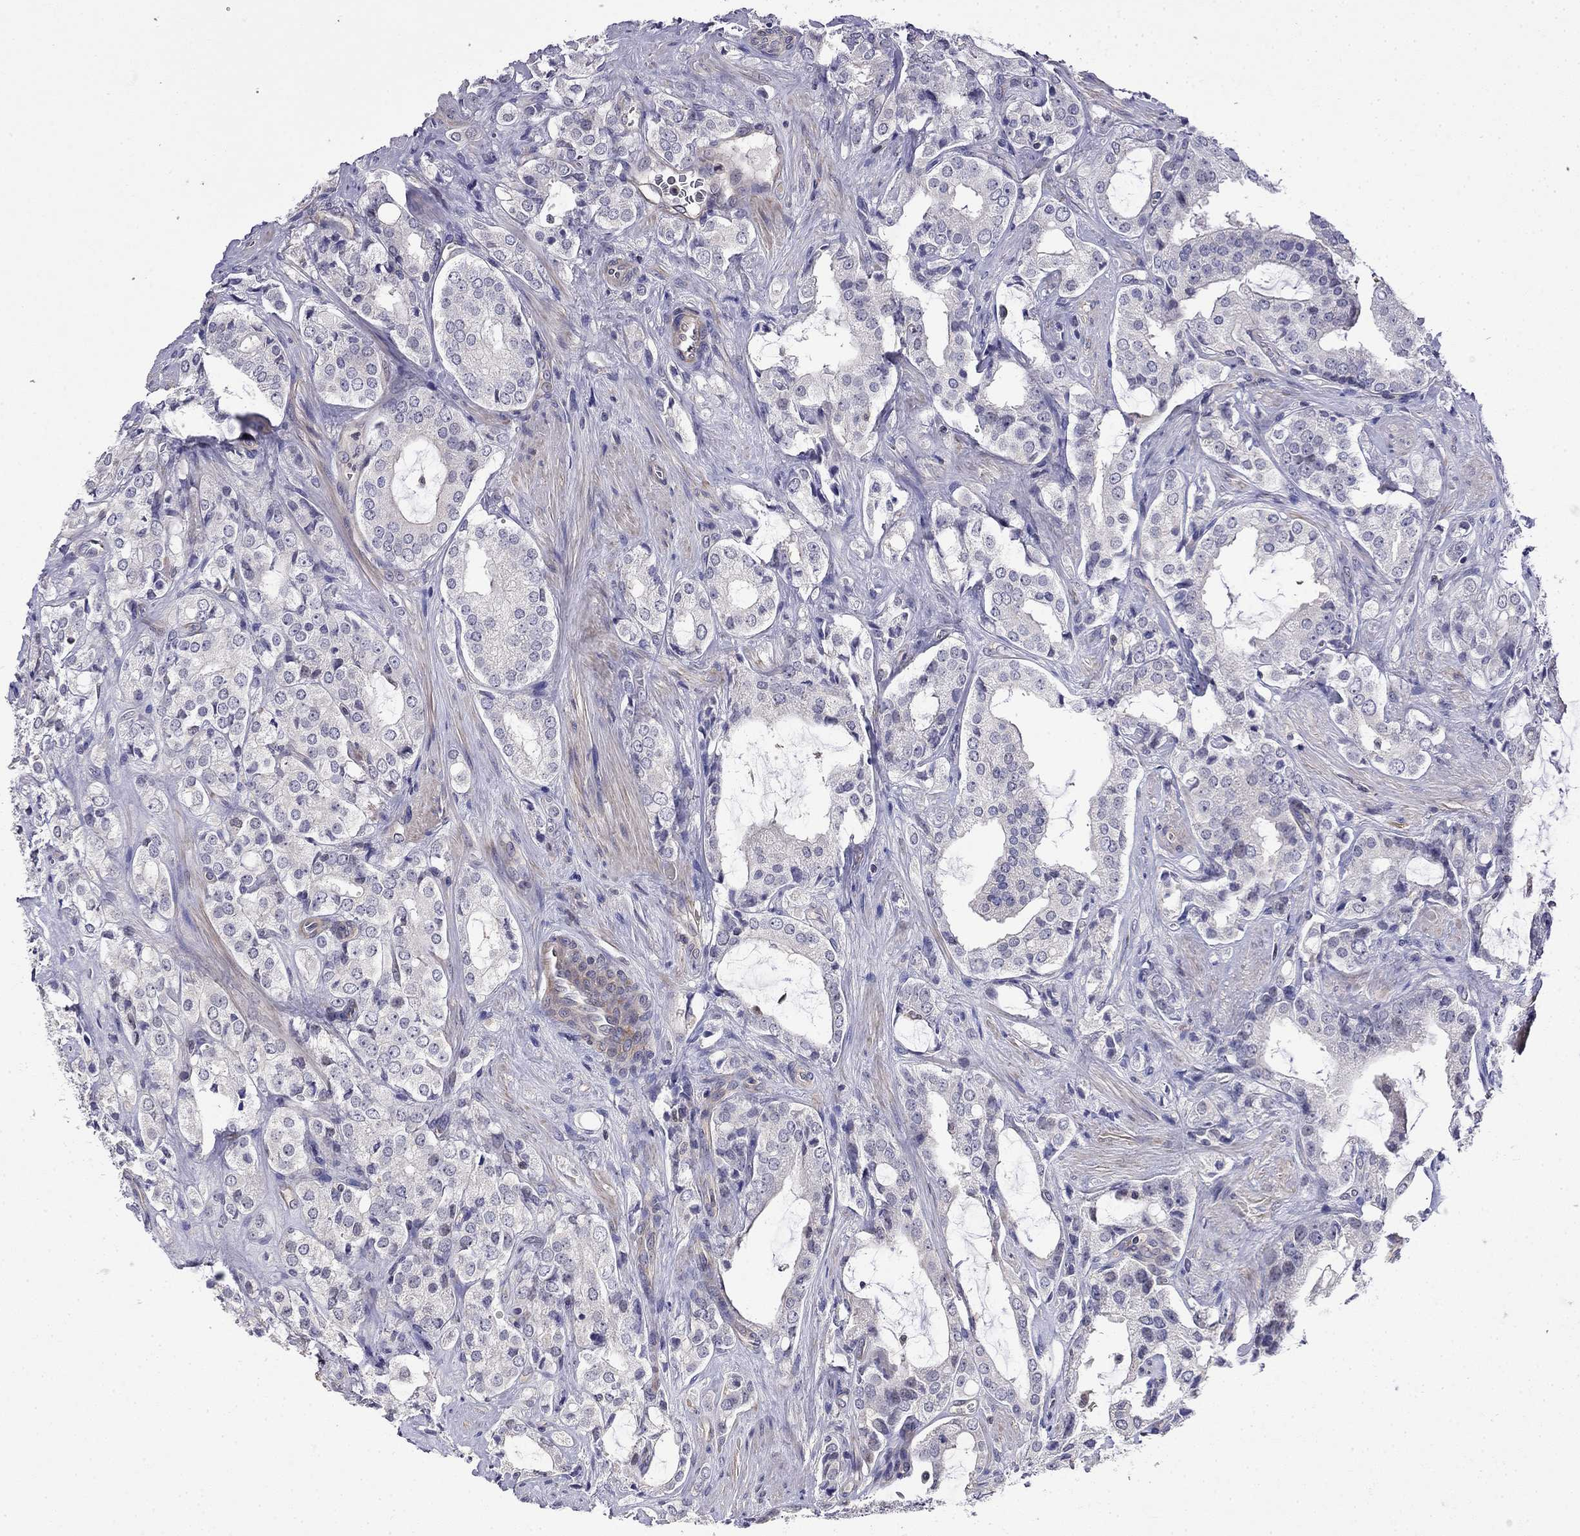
{"staining": {"intensity": "negative", "quantity": "none", "location": "none"}, "tissue": "prostate cancer", "cell_type": "Tumor cells", "image_type": "cancer", "snomed": [{"axis": "morphology", "description": "Adenocarcinoma, NOS"}, {"axis": "topography", "description": "Prostate"}], "caption": "DAB (3,3'-diaminobenzidine) immunohistochemical staining of prostate cancer demonstrates no significant positivity in tumor cells. (Brightfield microscopy of DAB (3,3'-diaminobenzidine) IHC at high magnification).", "gene": "GUCA1B", "patient": {"sex": "male", "age": 66}}